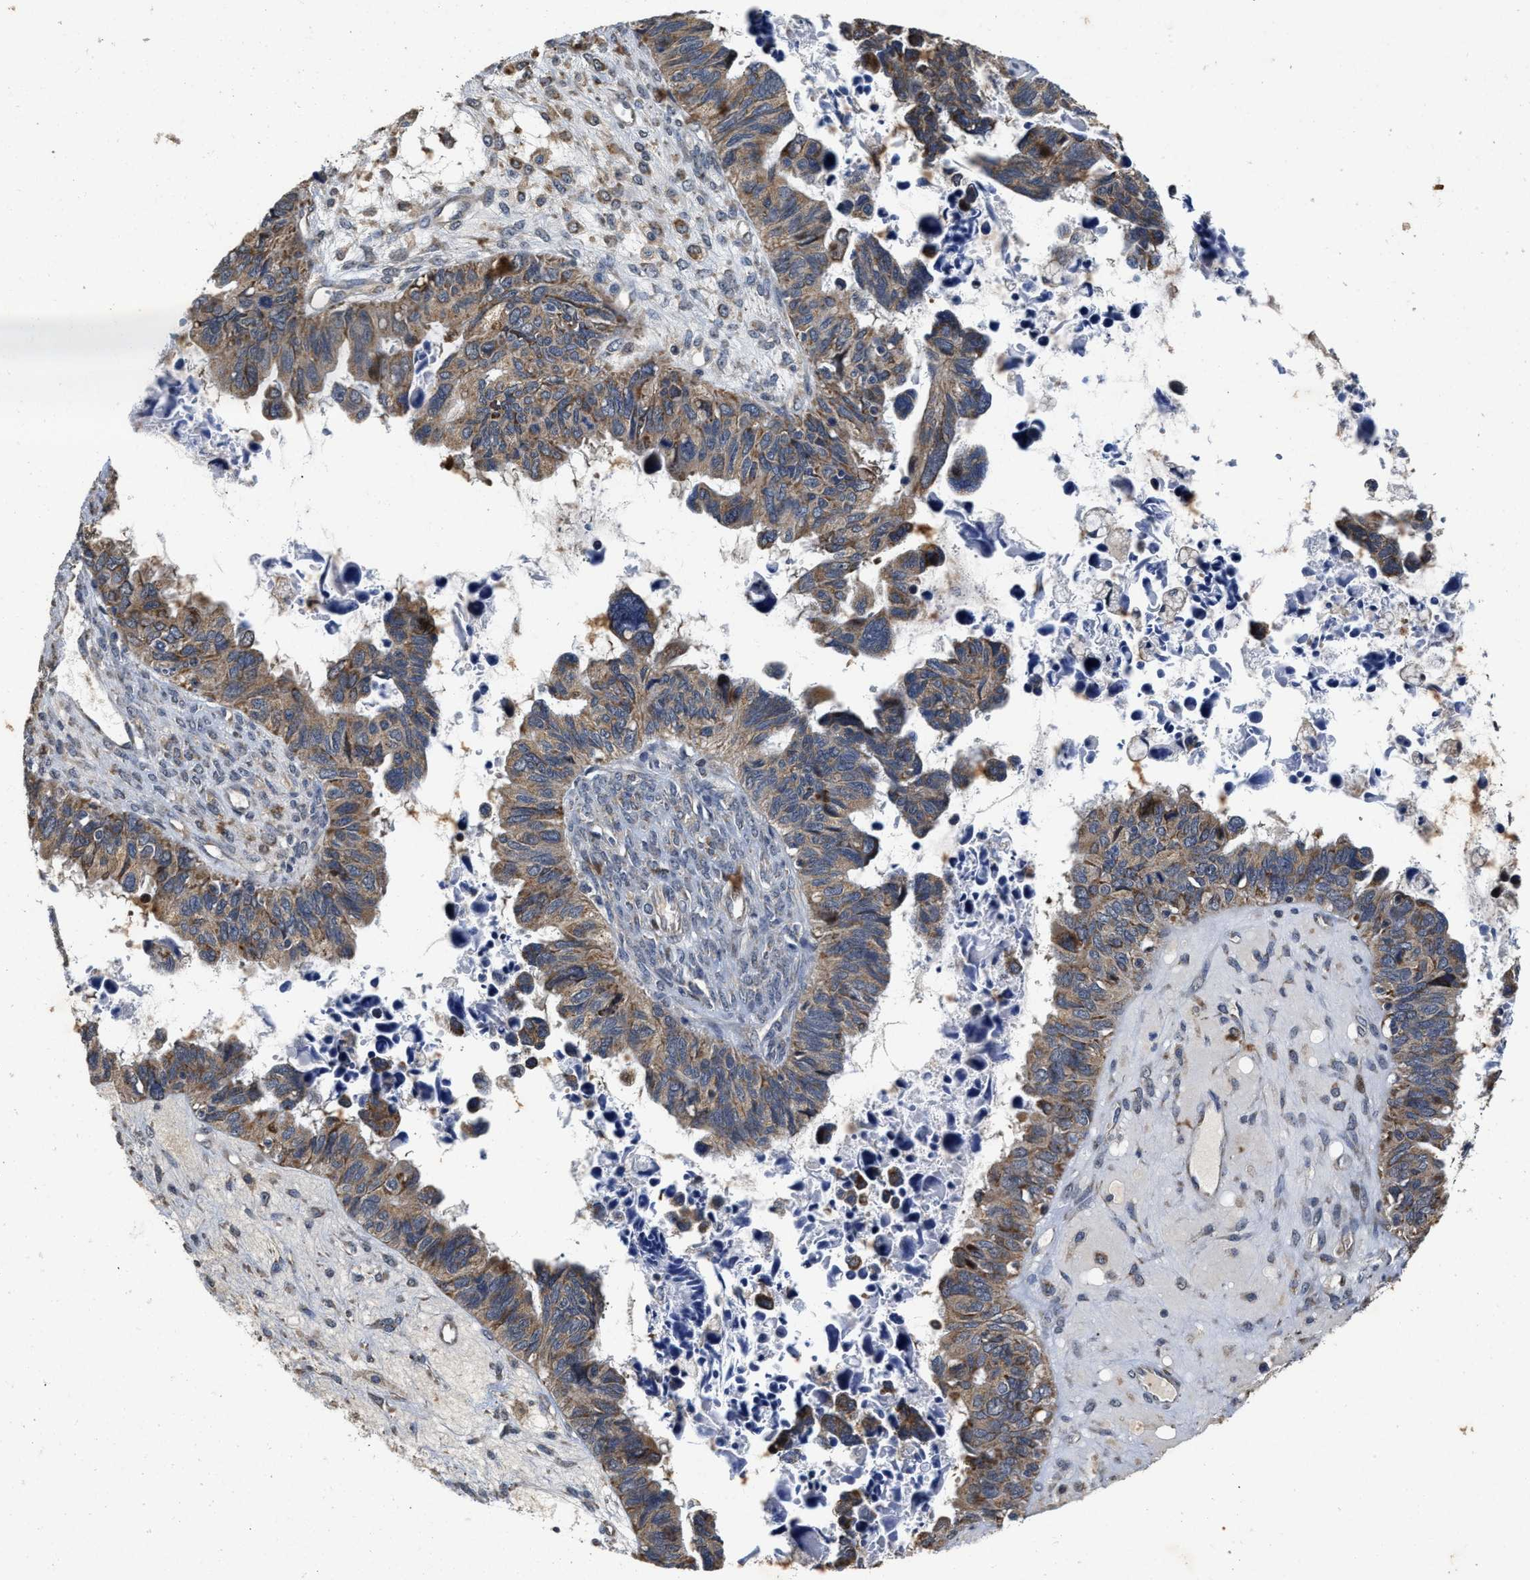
{"staining": {"intensity": "weak", "quantity": ">75%", "location": "cytoplasmic/membranous"}, "tissue": "ovarian cancer", "cell_type": "Tumor cells", "image_type": "cancer", "snomed": [{"axis": "morphology", "description": "Cystadenocarcinoma, serous, NOS"}, {"axis": "topography", "description": "Ovary"}], "caption": "DAB immunohistochemical staining of ovarian serous cystadenocarcinoma demonstrates weak cytoplasmic/membranous protein positivity in about >75% of tumor cells.", "gene": "SCYL2", "patient": {"sex": "female", "age": 79}}